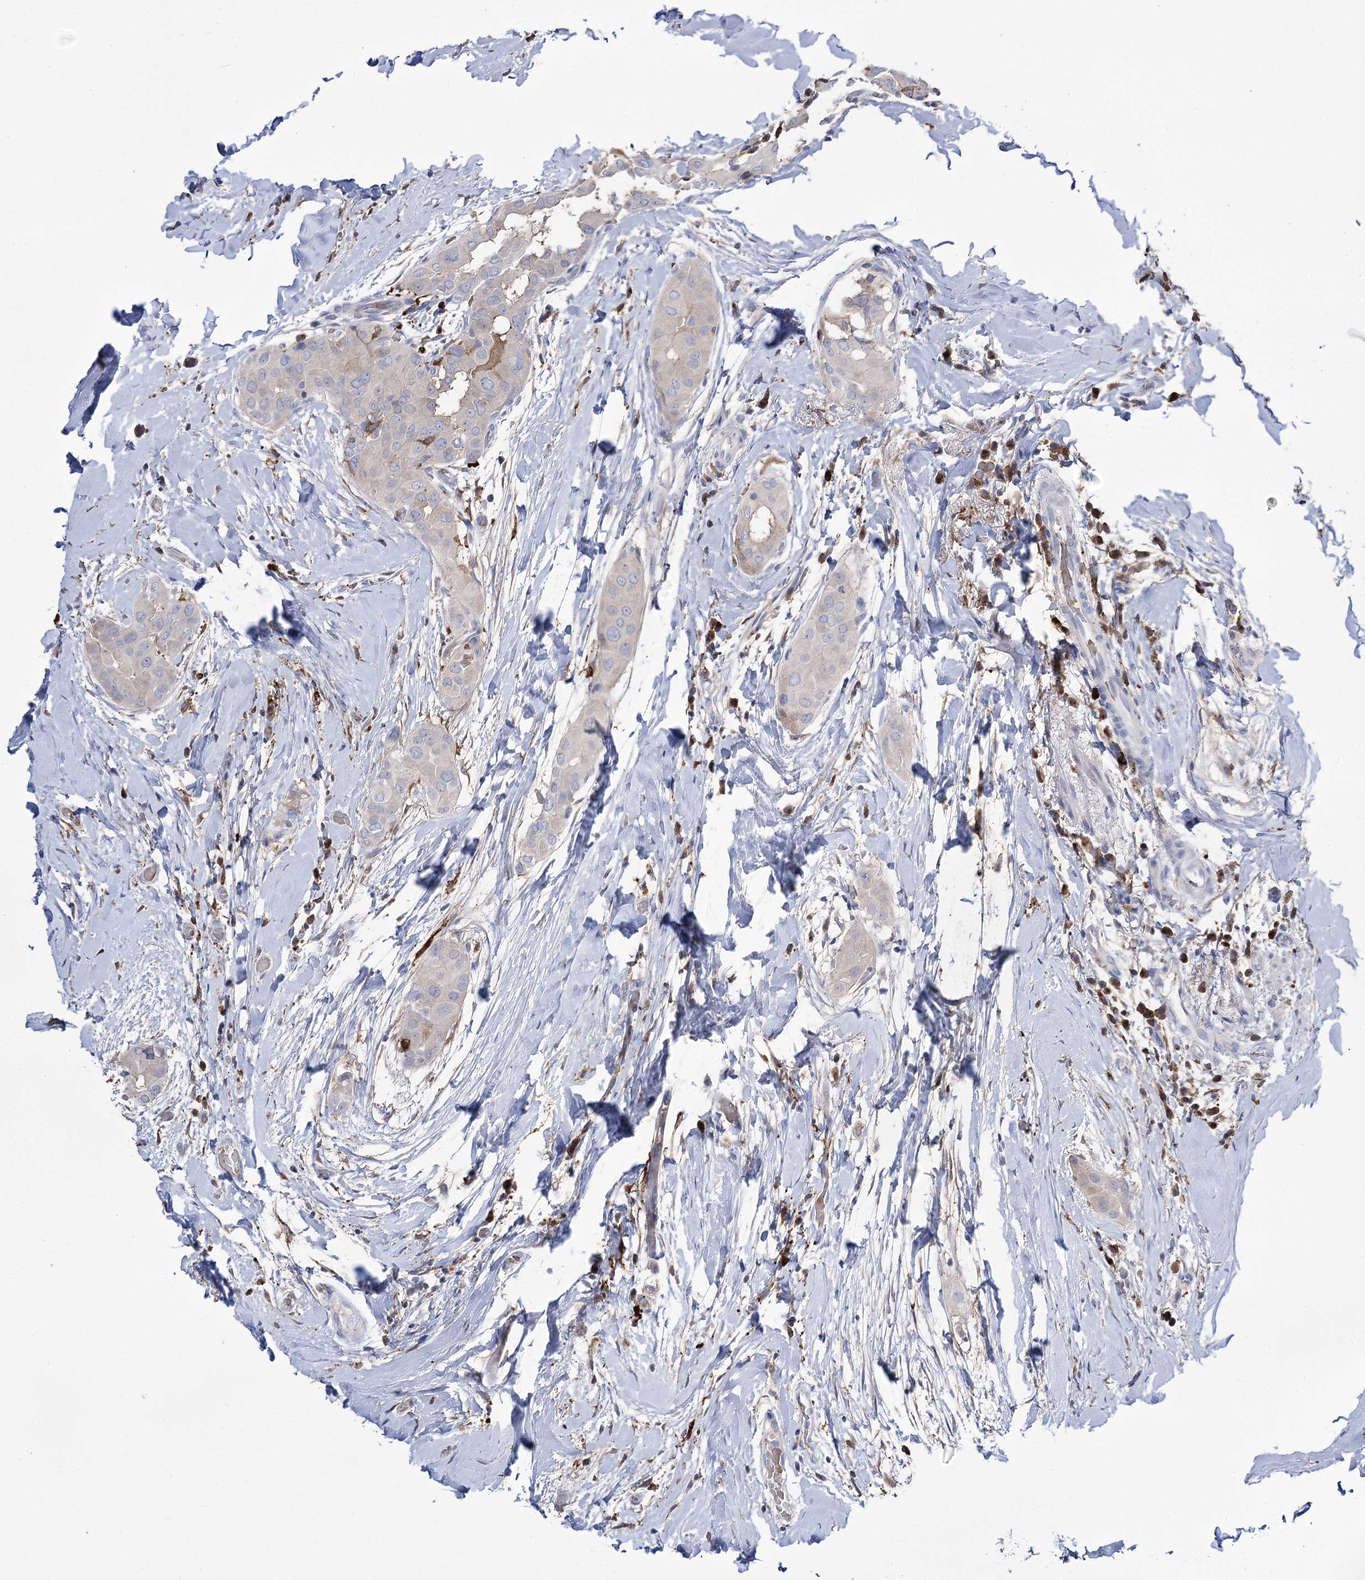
{"staining": {"intensity": "negative", "quantity": "none", "location": "none"}, "tissue": "thyroid cancer", "cell_type": "Tumor cells", "image_type": "cancer", "snomed": [{"axis": "morphology", "description": "Papillary adenocarcinoma, NOS"}, {"axis": "topography", "description": "Thyroid gland"}], "caption": "Human papillary adenocarcinoma (thyroid) stained for a protein using immunohistochemistry displays no positivity in tumor cells.", "gene": "ZNF622", "patient": {"sex": "male", "age": 33}}